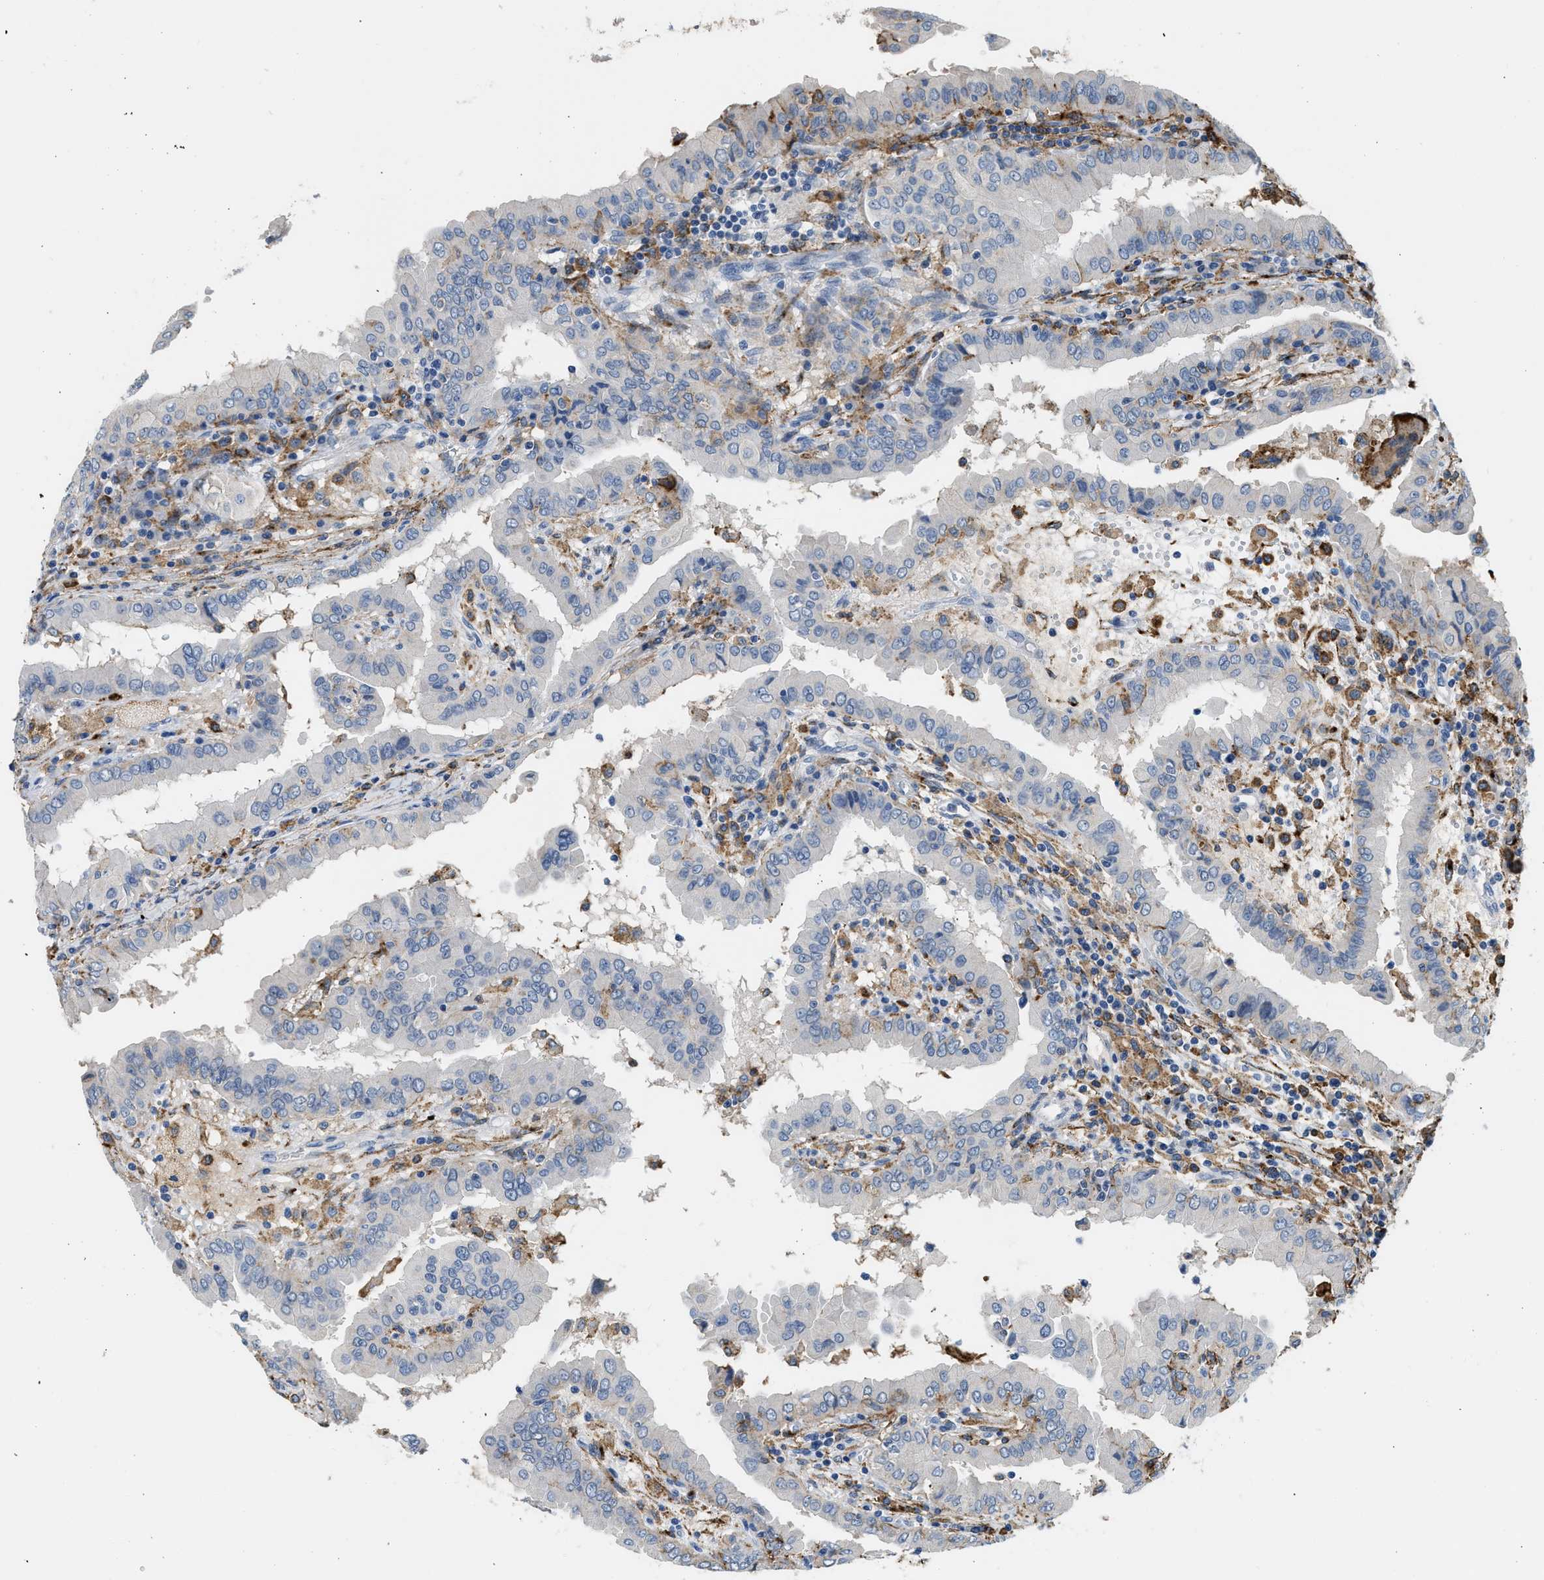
{"staining": {"intensity": "negative", "quantity": "none", "location": "none"}, "tissue": "thyroid cancer", "cell_type": "Tumor cells", "image_type": "cancer", "snomed": [{"axis": "morphology", "description": "Papillary adenocarcinoma, NOS"}, {"axis": "topography", "description": "Thyroid gland"}], "caption": "Immunohistochemistry histopathology image of thyroid cancer (papillary adenocarcinoma) stained for a protein (brown), which reveals no positivity in tumor cells. (Immunohistochemistry (ihc), brightfield microscopy, high magnification).", "gene": "LRP1", "patient": {"sex": "male", "age": 33}}